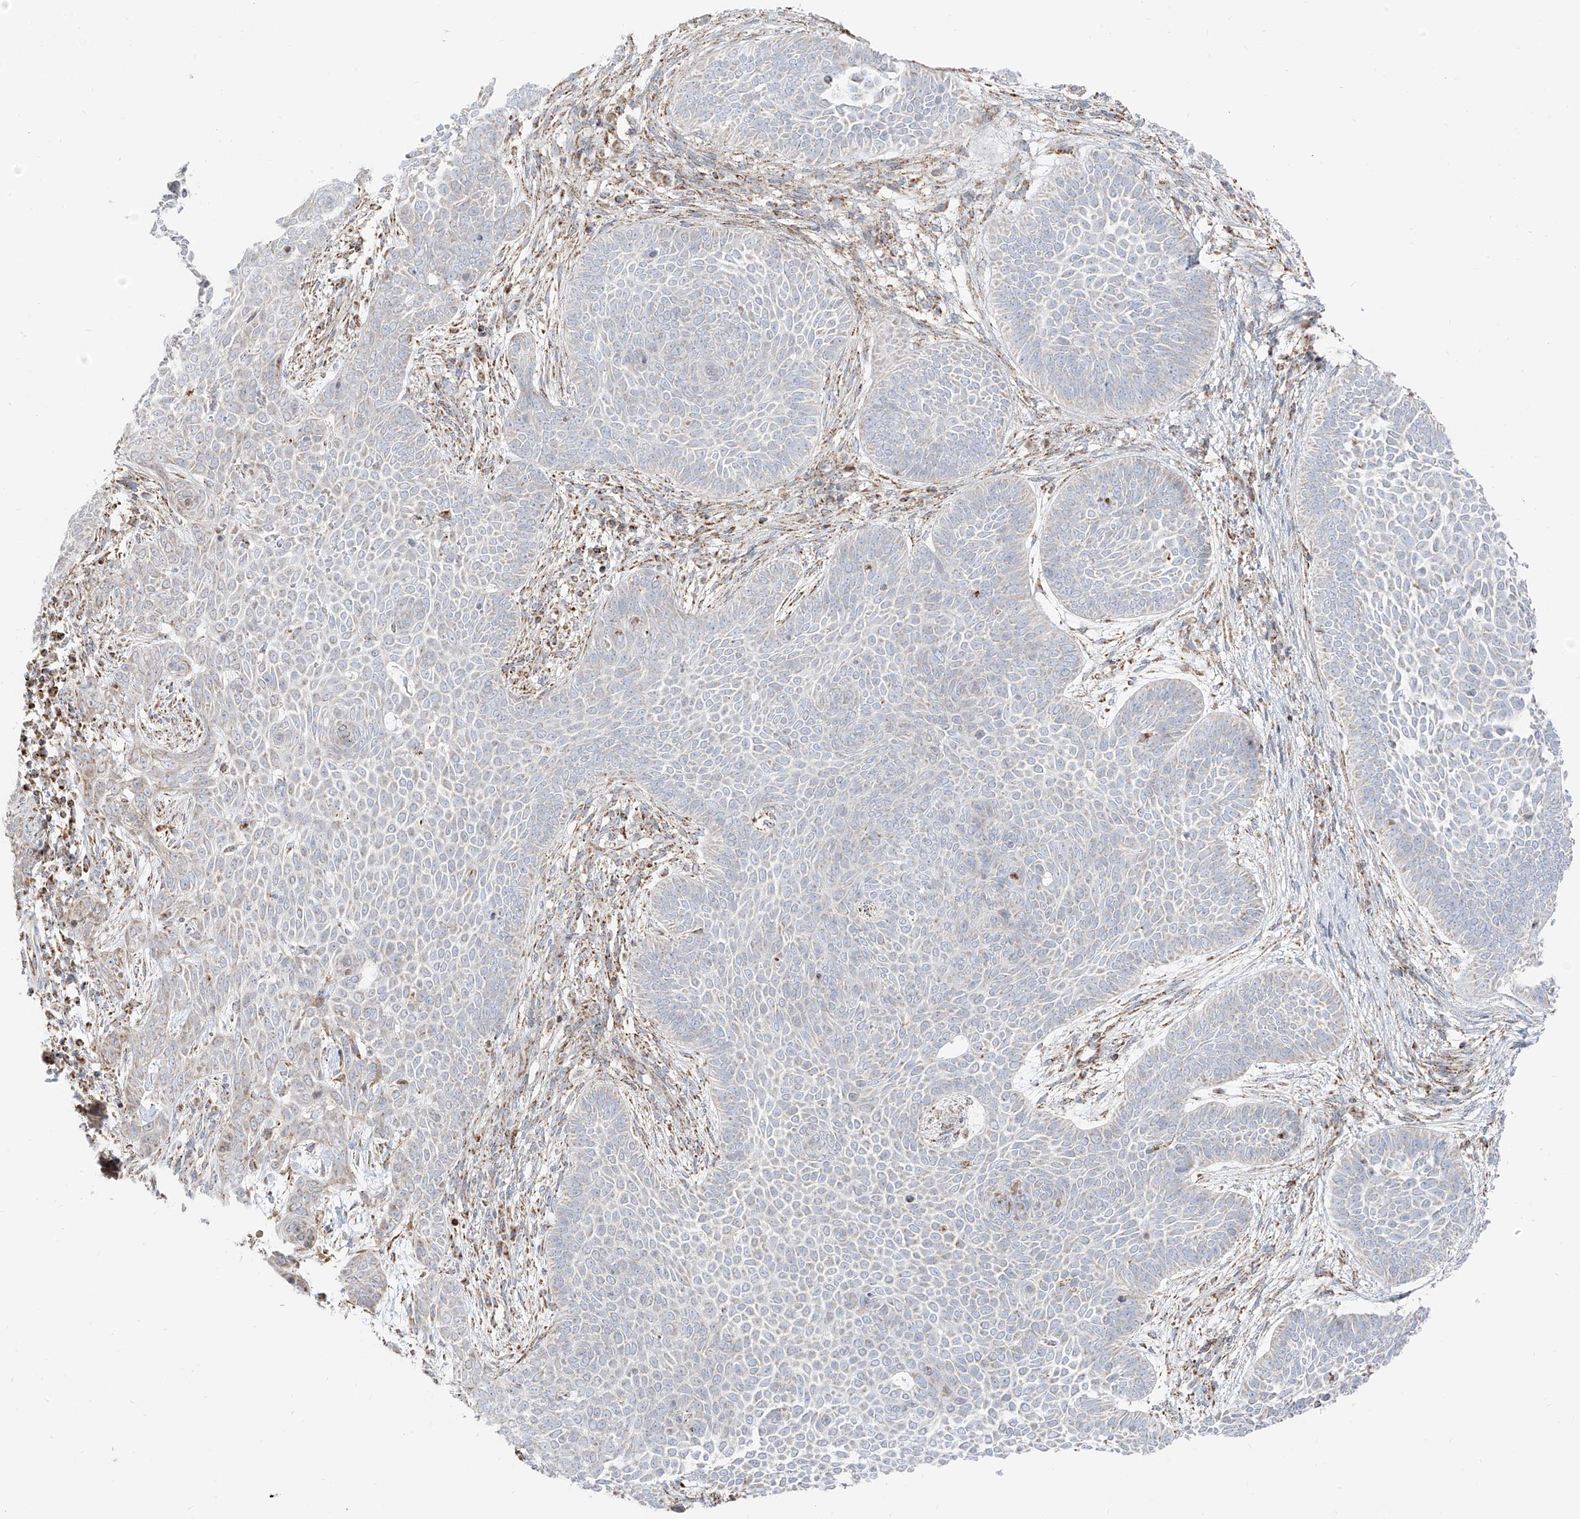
{"staining": {"intensity": "negative", "quantity": "none", "location": "none"}, "tissue": "skin cancer", "cell_type": "Tumor cells", "image_type": "cancer", "snomed": [{"axis": "morphology", "description": "Basal cell carcinoma"}, {"axis": "topography", "description": "Skin"}], "caption": "DAB (3,3'-diaminobenzidine) immunohistochemical staining of human basal cell carcinoma (skin) reveals no significant positivity in tumor cells. (DAB immunohistochemistry (IHC) with hematoxylin counter stain).", "gene": "ETHE1", "patient": {"sex": "male", "age": 85}}